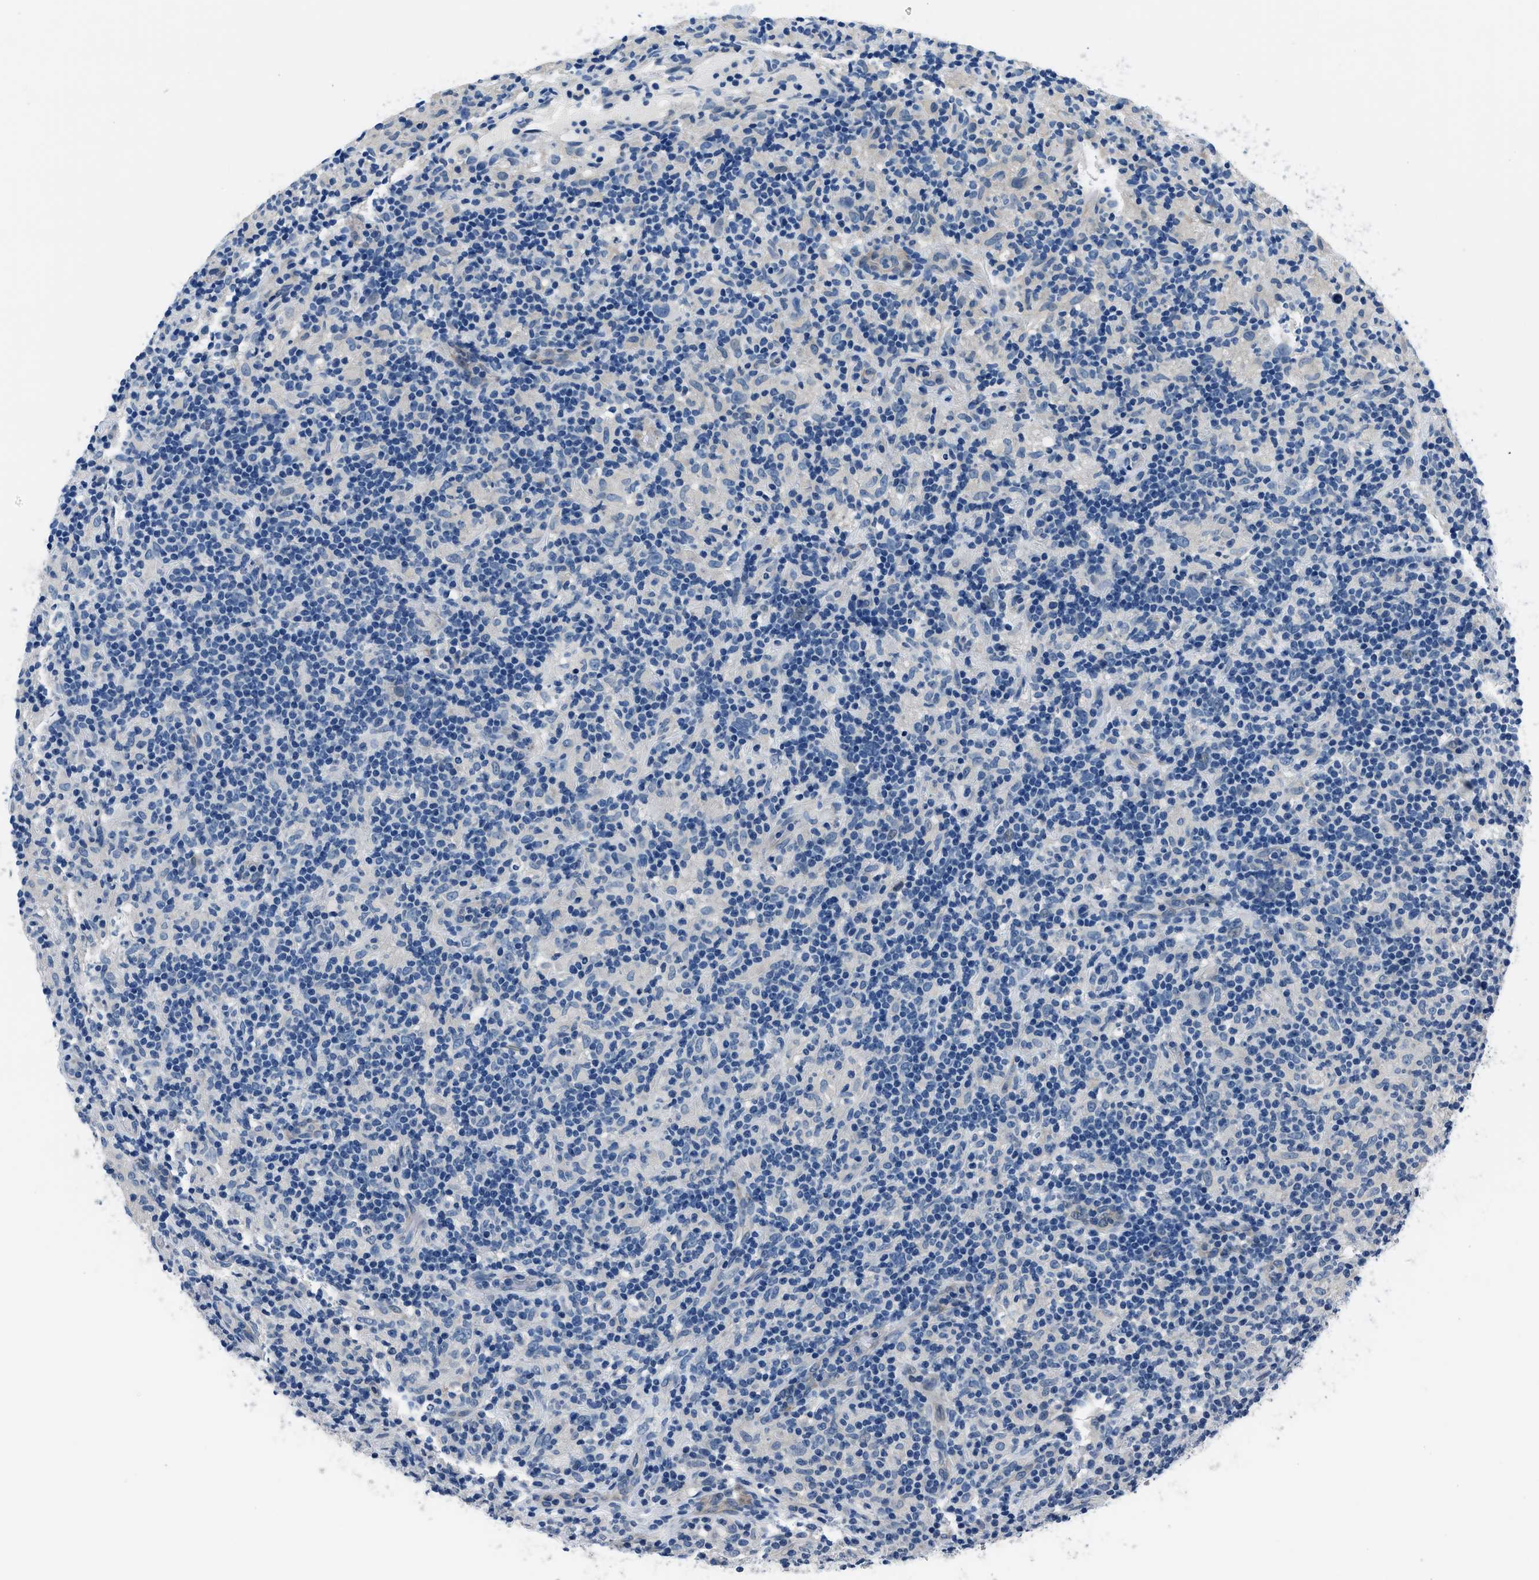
{"staining": {"intensity": "negative", "quantity": "none", "location": "none"}, "tissue": "lymphoma", "cell_type": "Tumor cells", "image_type": "cancer", "snomed": [{"axis": "morphology", "description": "Hodgkin's disease, NOS"}, {"axis": "topography", "description": "Lymph node"}], "caption": "Immunohistochemistry histopathology image of Hodgkin's disease stained for a protein (brown), which demonstrates no expression in tumor cells.", "gene": "GJA3", "patient": {"sex": "male", "age": 70}}